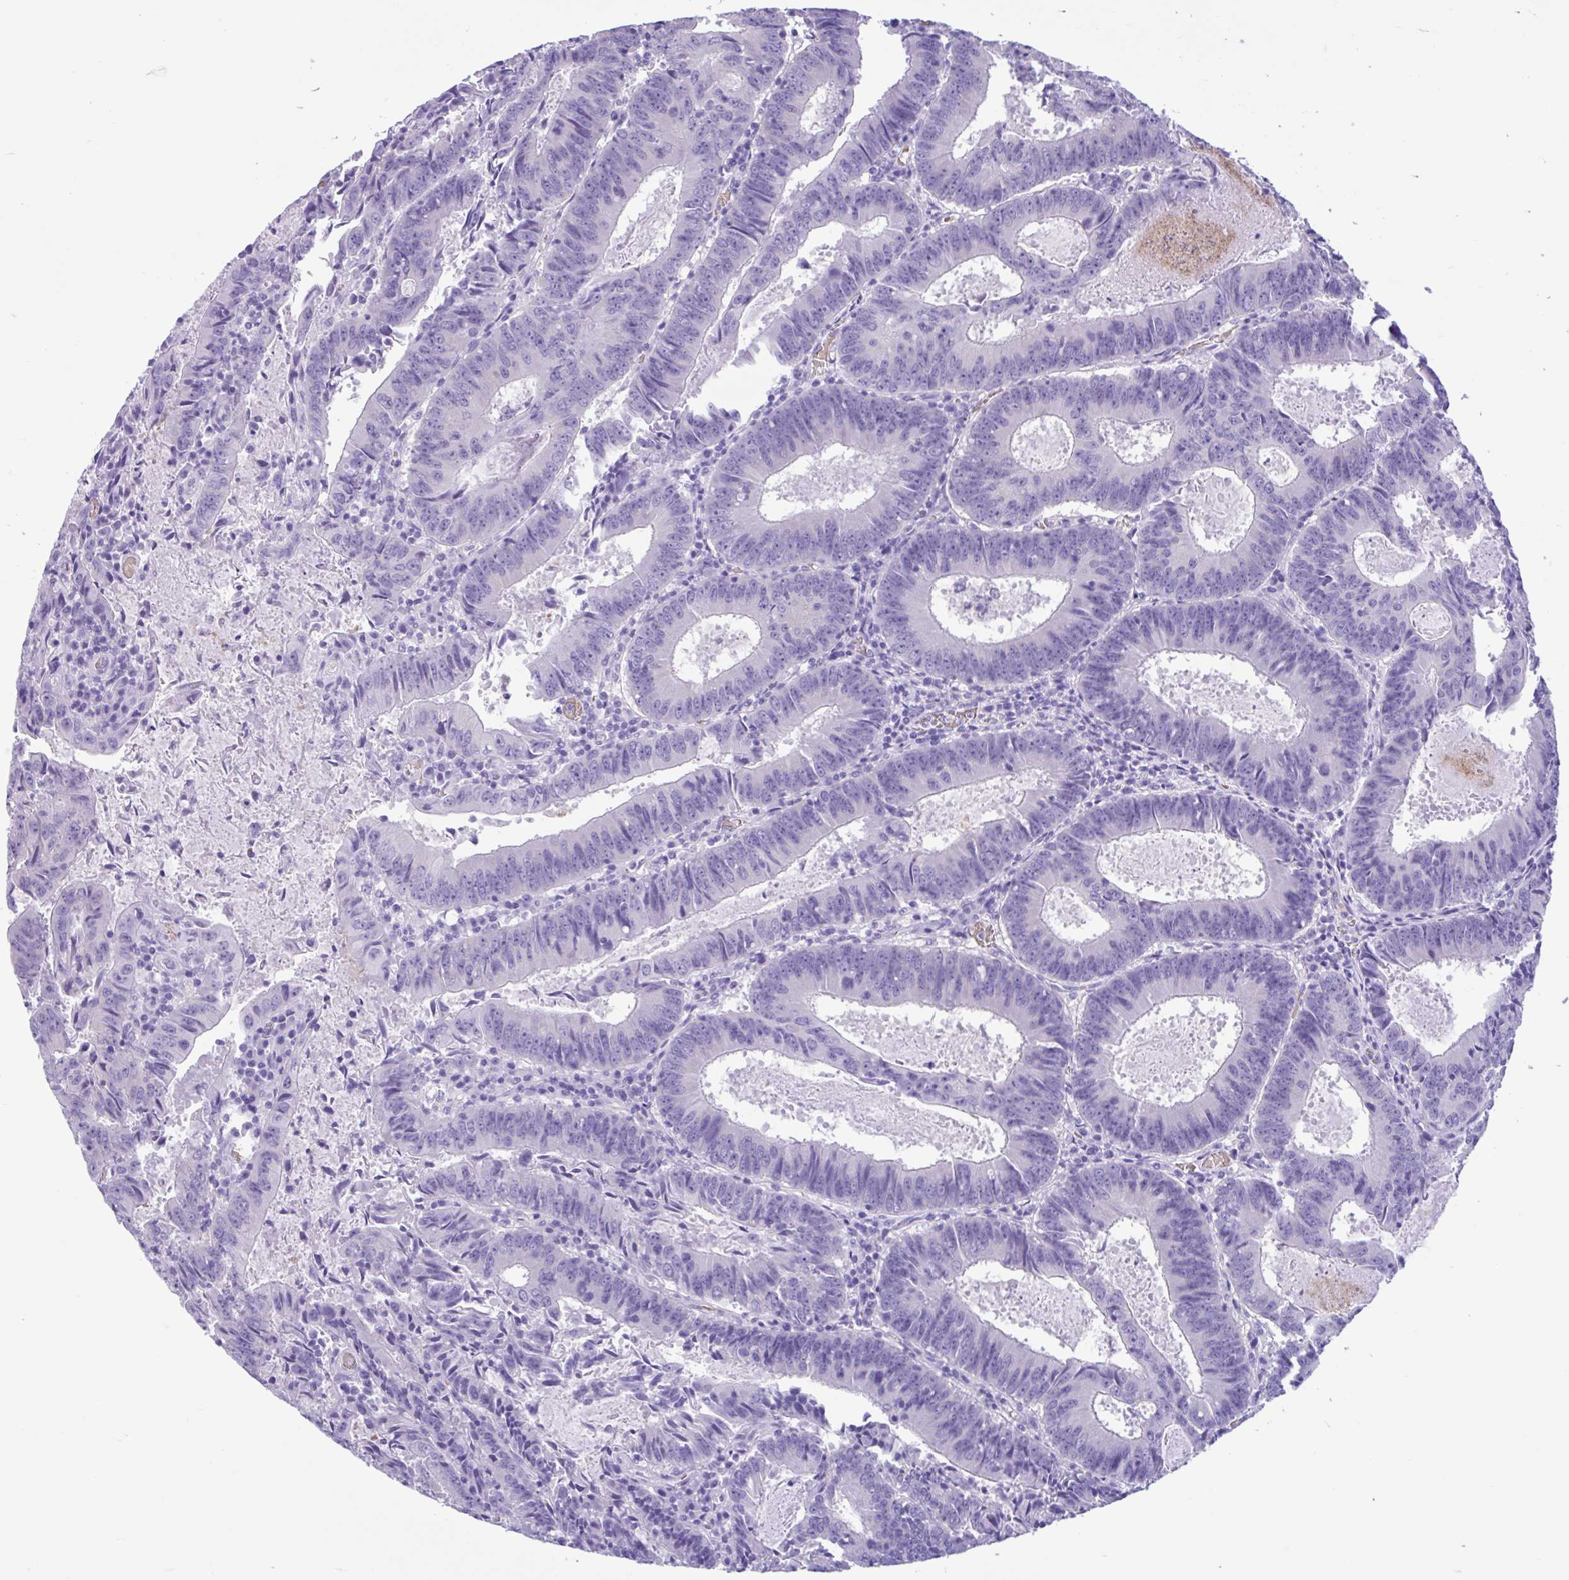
{"staining": {"intensity": "negative", "quantity": "none", "location": "none"}, "tissue": "colorectal cancer", "cell_type": "Tumor cells", "image_type": "cancer", "snomed": [{"axis": "morphology", "description": "Adenocarcinoma, NOS"}, {"axis": "topography", "description": "Colon"}], "caption": "Human adenocarcinoma (colorectal) stained for a protein using IHC exhibits no staining in tumor cells.", "gene": "TMEM79", "patient": {"sex": "male", "age": 67}}